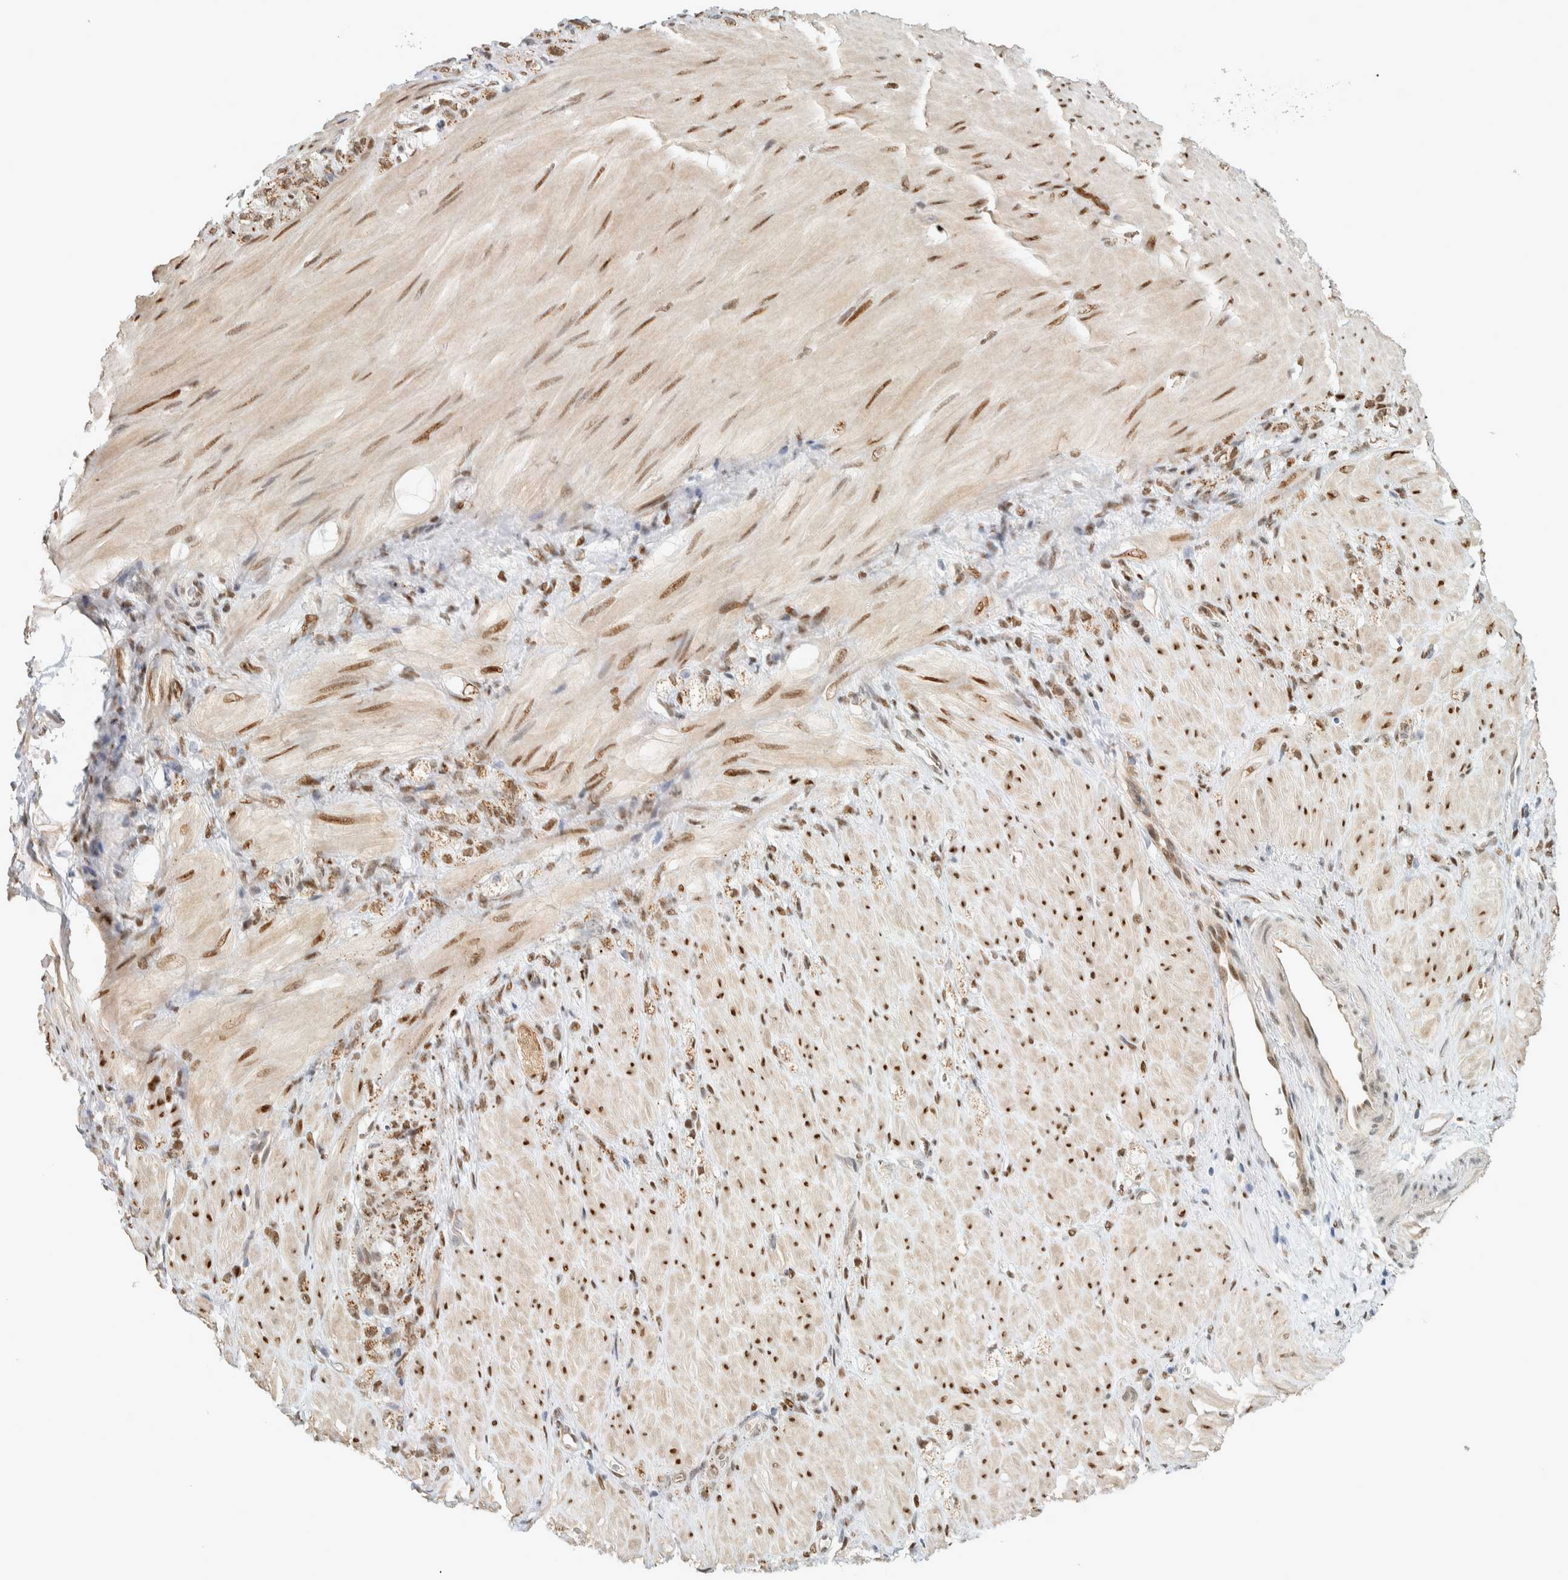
{"staining": {"intensity": "weak", "quantity": ">75%", "location": "cytoplasmic/membranous,nuclear"}, "tissue": "stomach cancer", "cell_type": "Tumor cells", "image_type": "cancer", "snomed": [{"axis": "morphology", "description": "Normal tissue, NOS"}, {"axis": "morphology", "description": "Adenocarcinoma, NOS"}, {"axis": "topography", "description": "Stomach"}], "caption": "Immunohistochemical staining of human stomach cancer (adenocarcinoma) reveals low levels of weak cytoplasmic/membranous and nuclear protein expression in about >75% of tumor cells.", "gene": "TFE3", "patient": {"sex": "male", "age": 82}}